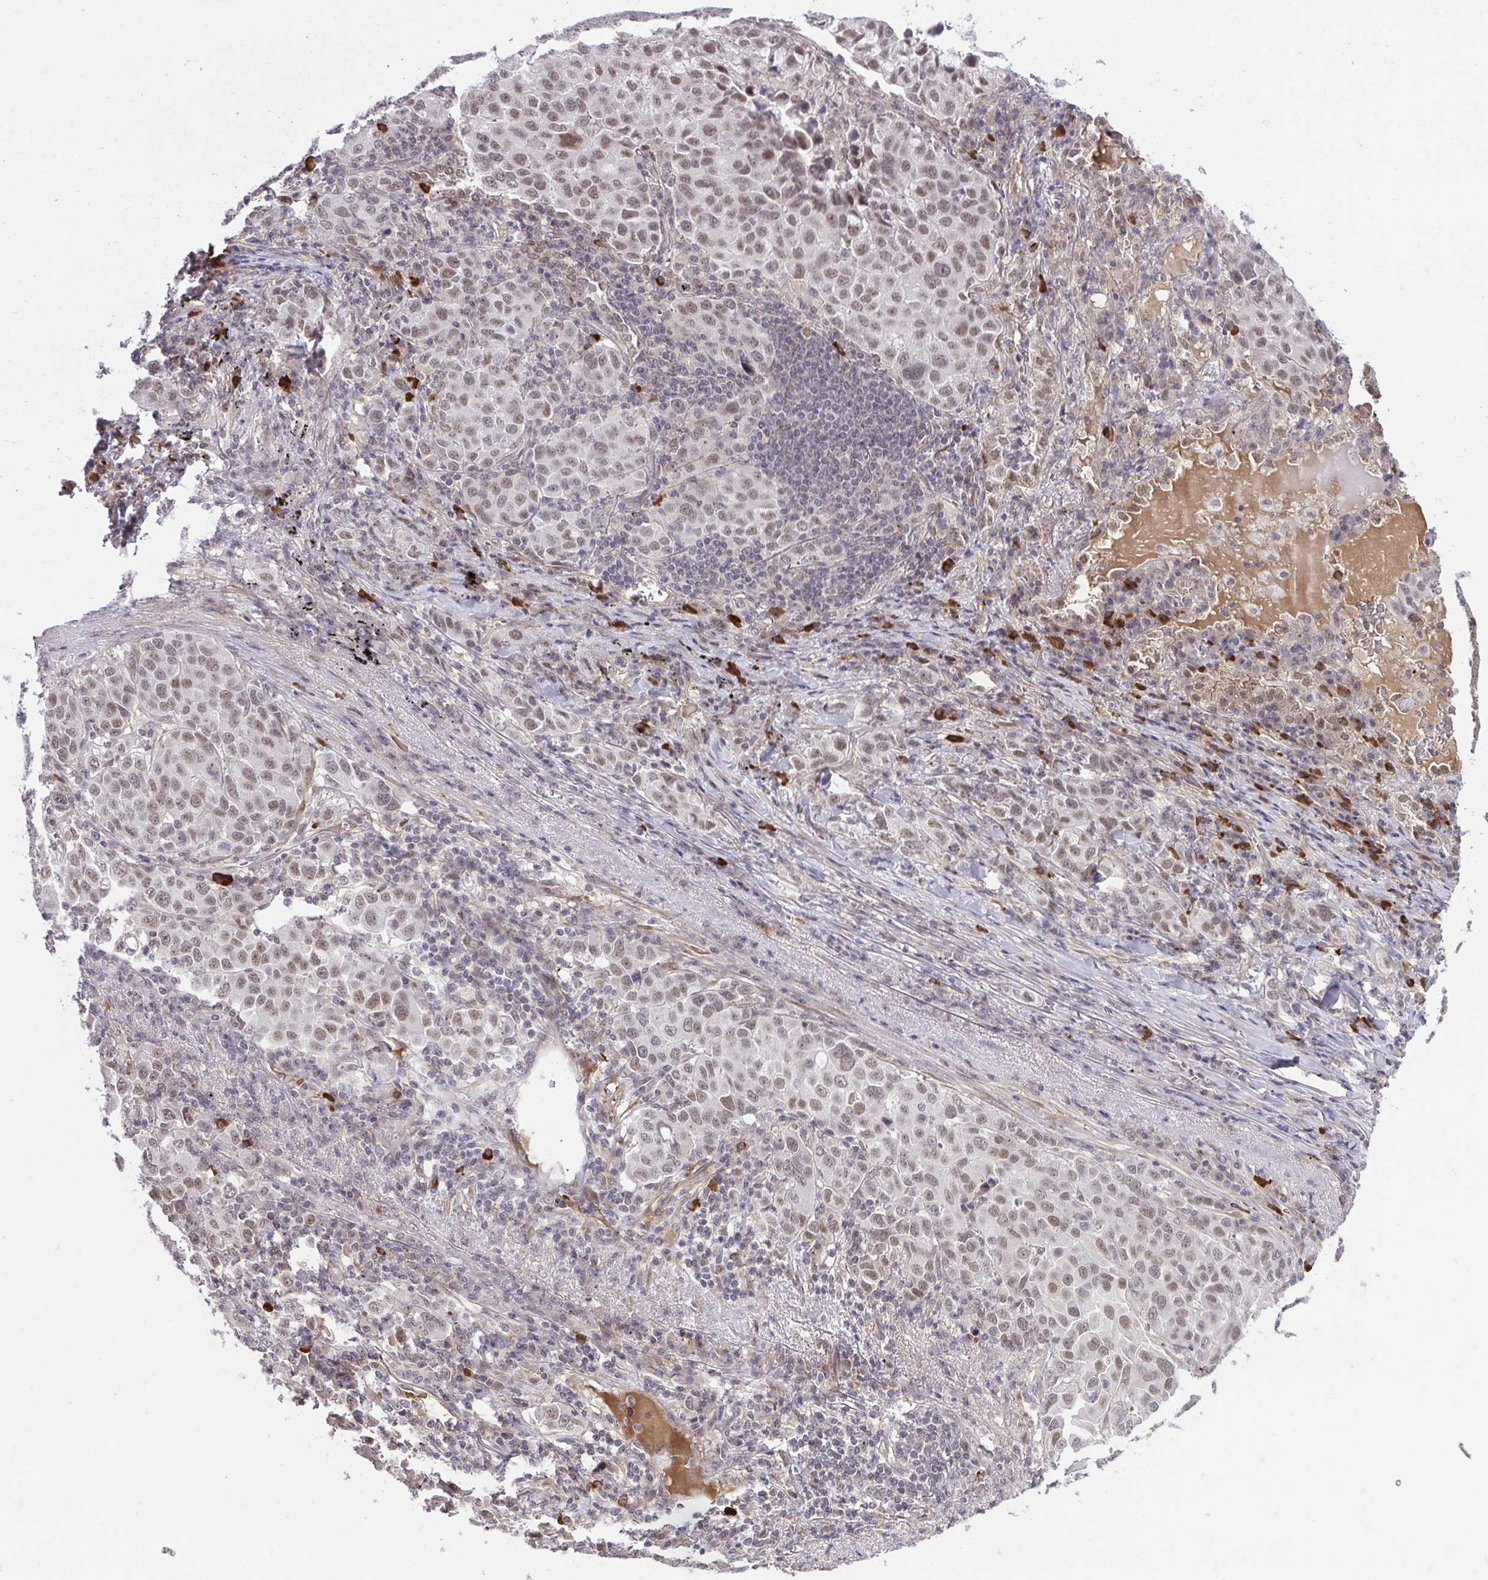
{"staining": {"intensity": "moderate", "quantity": "25%-75%", "location": "nuclear"}, "tissue": "lung cancer", "cell_type": "Tumor cells", "image_type": "cancer", "snomed": [{"axis": "morphology", "description": "Adenocarcinoma, NOS"}, {"axis": "morphology", "description": "Adenocarcinoma, metastatic, NOS"}, {"axis": "topography", "description": "Lymph node"}, {"axis": "topography", "description": "Lung"}], "caption": "IHC histopathology image of human lung cancer stained for a protein (brown), which exhibits medium levels of moderate nuclear staining in approximately 25%-75% of tumor cells.", "gene": "ZSCAN9", "patient": {"sex": "female", "age": 65}}